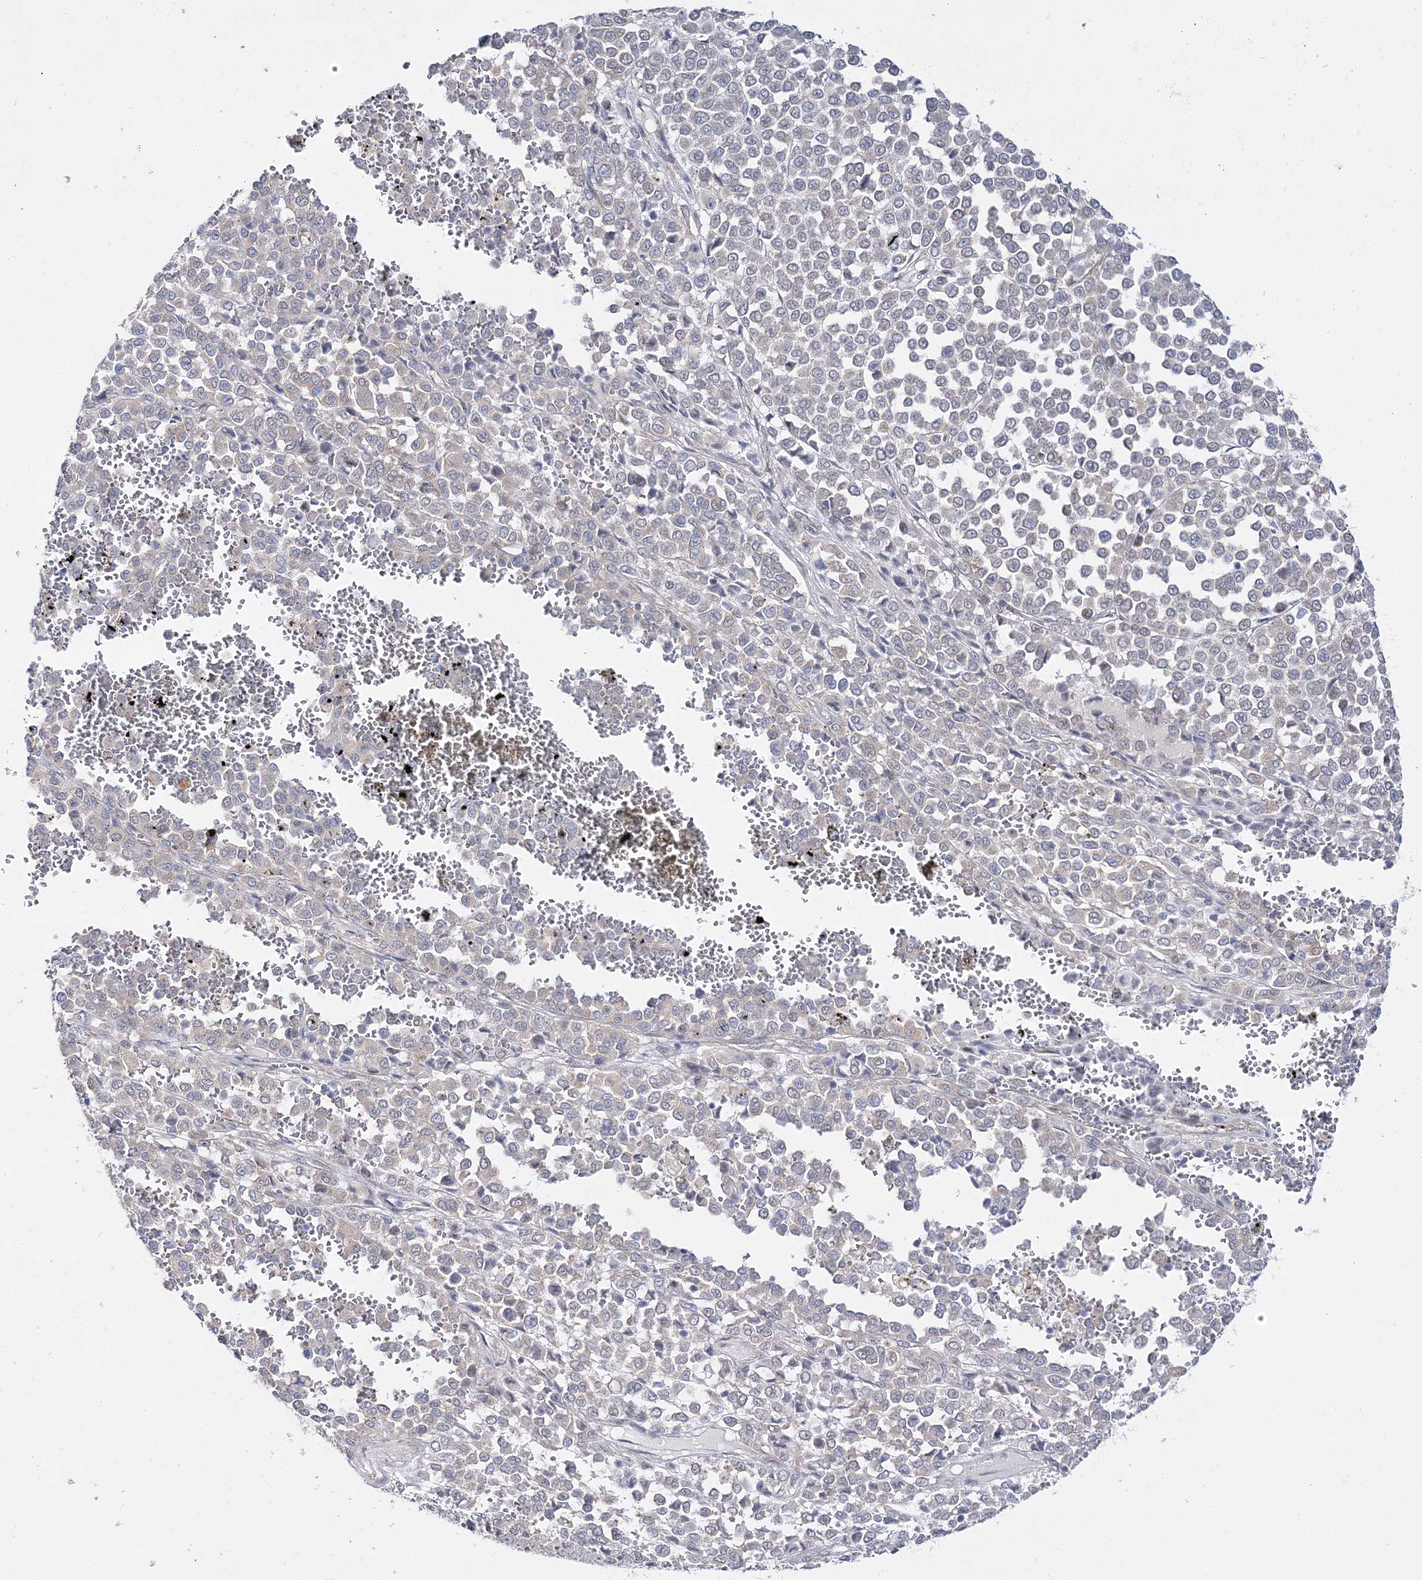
{"staining": {"intensity": "negative", "quantity": "none", "location": "none"}, "tissue": "melanoma", "cell_type": "Tumor cells", "image_type": "cancer", "snomed": [{"axis": "morphology", "description": "Malignant melanoma, Metastatic site"}, {"axis": "topography", "description": "Pancreas"}], "caption": "Protein analysis of melanoma exhibits no significant positivity in tumor cells. Brightfield microscopy of IHC stained with DAB (brown) and hematoxylin (blue), captured at high magnification.", "gene": "ARHGAP32", "patient": {"sex": "female", "age": 30}}